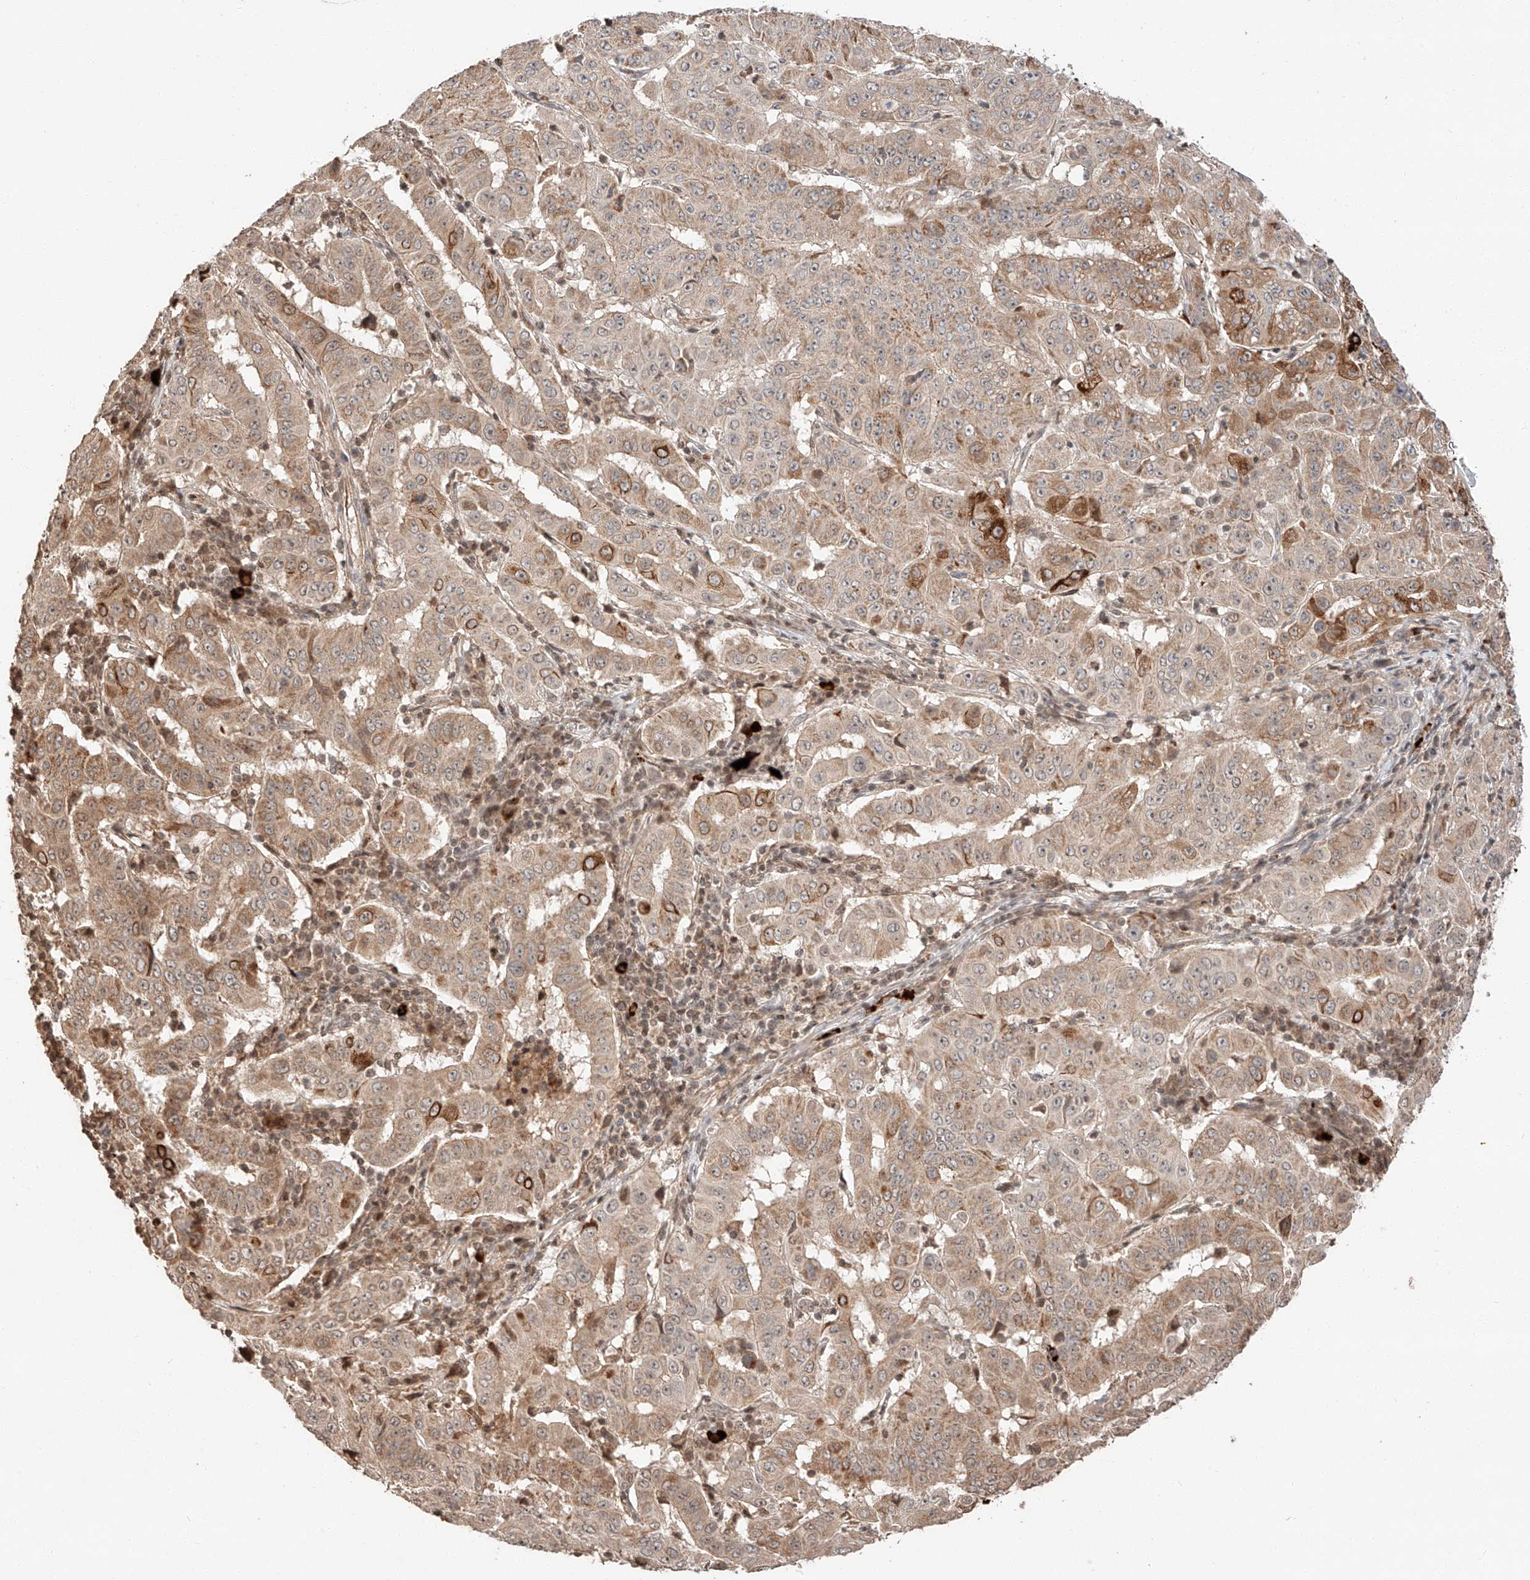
{"staining": {"intensity": "moderate", "quantity": "25%-75%", "location": "cytoplasmic/membranous"}, "tissue": "pancreatic cancer", "cell_type": "Tumor cells", "image_type": "cancer", "snomed": [{"axis": "morphology", "description": "Adenocarcinoma, NOS"}, {"axis": "topography", "description": "Pancreas"}], "caption": "This photomicrograph exhibits pancreatic cancer stained with IHC to label a protein in brown. The cytoplasmic/membranous of tumor cells show moderate positivity for the protein. Nuclei are counter-stained blue.", "gene": "ARHGAP33", "patient": {"sex": "male", "age": 63}}